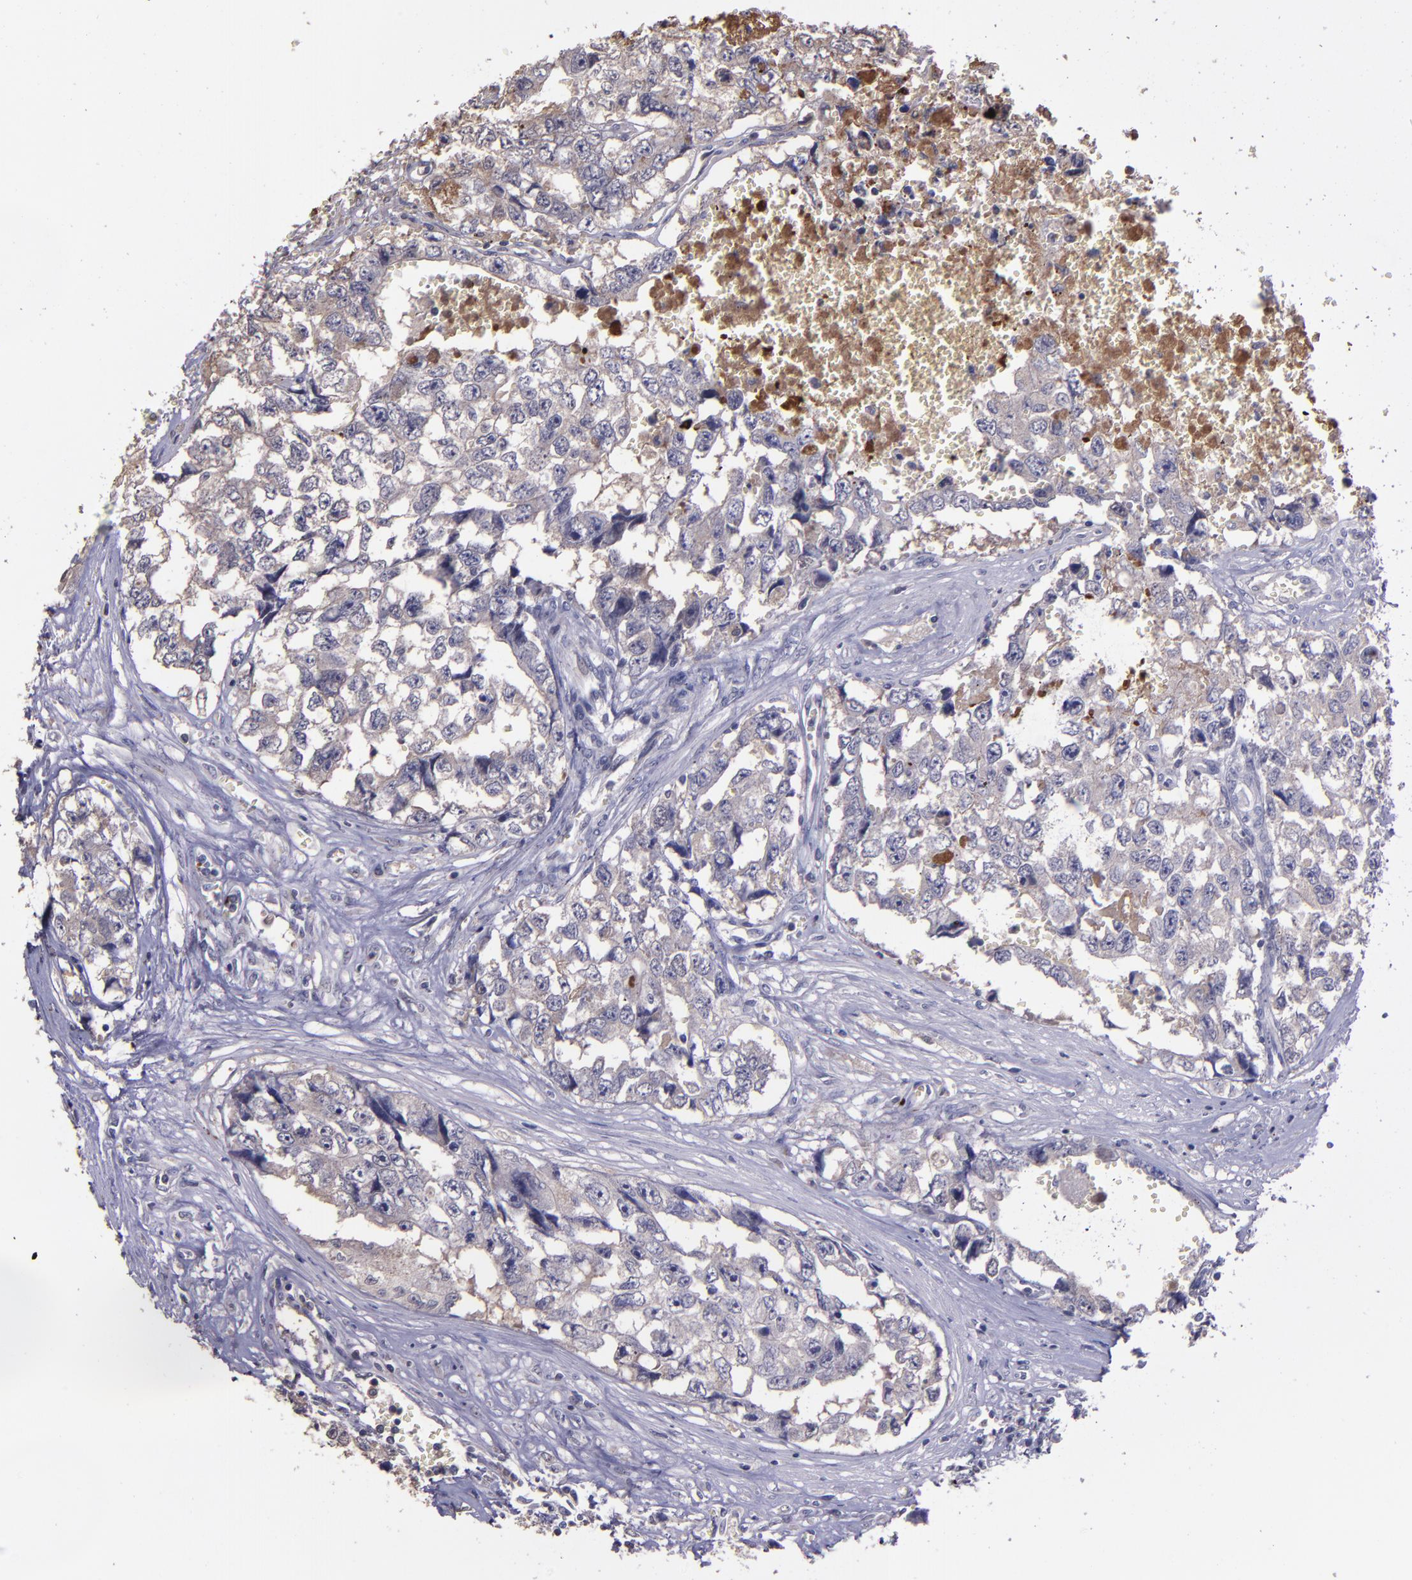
{"staining": {"intensity": "weak", "quantity": "<25%", "location": "cytoplasmic/membranous"}, "tissue": "testis cancer", "cell_type": "Tumor cells", "image_type": "cancer", "snomed": [{"axis": "morphology", "description": "Carcinoma, Embryonal, NOS"}, {"axis": "topography", "description": "Testis"}], "caption": "High magnification brightfield microscopy of embryonal carcinoma (testis) stained with DAB (3,3'-diaminobenzidine) (brown) and counterstained with hematoxylin (blue): tumor cells show no significant expression. (Stains: DAB (3,3'-diaminobenzidine) immunohistochemistry (IHC) with hematoxylin counter stain, Microscopy: brightfield microscopy at high magnification).", "gene": "SERPINF2", "patient": {"sex": "male", "age": 31}}